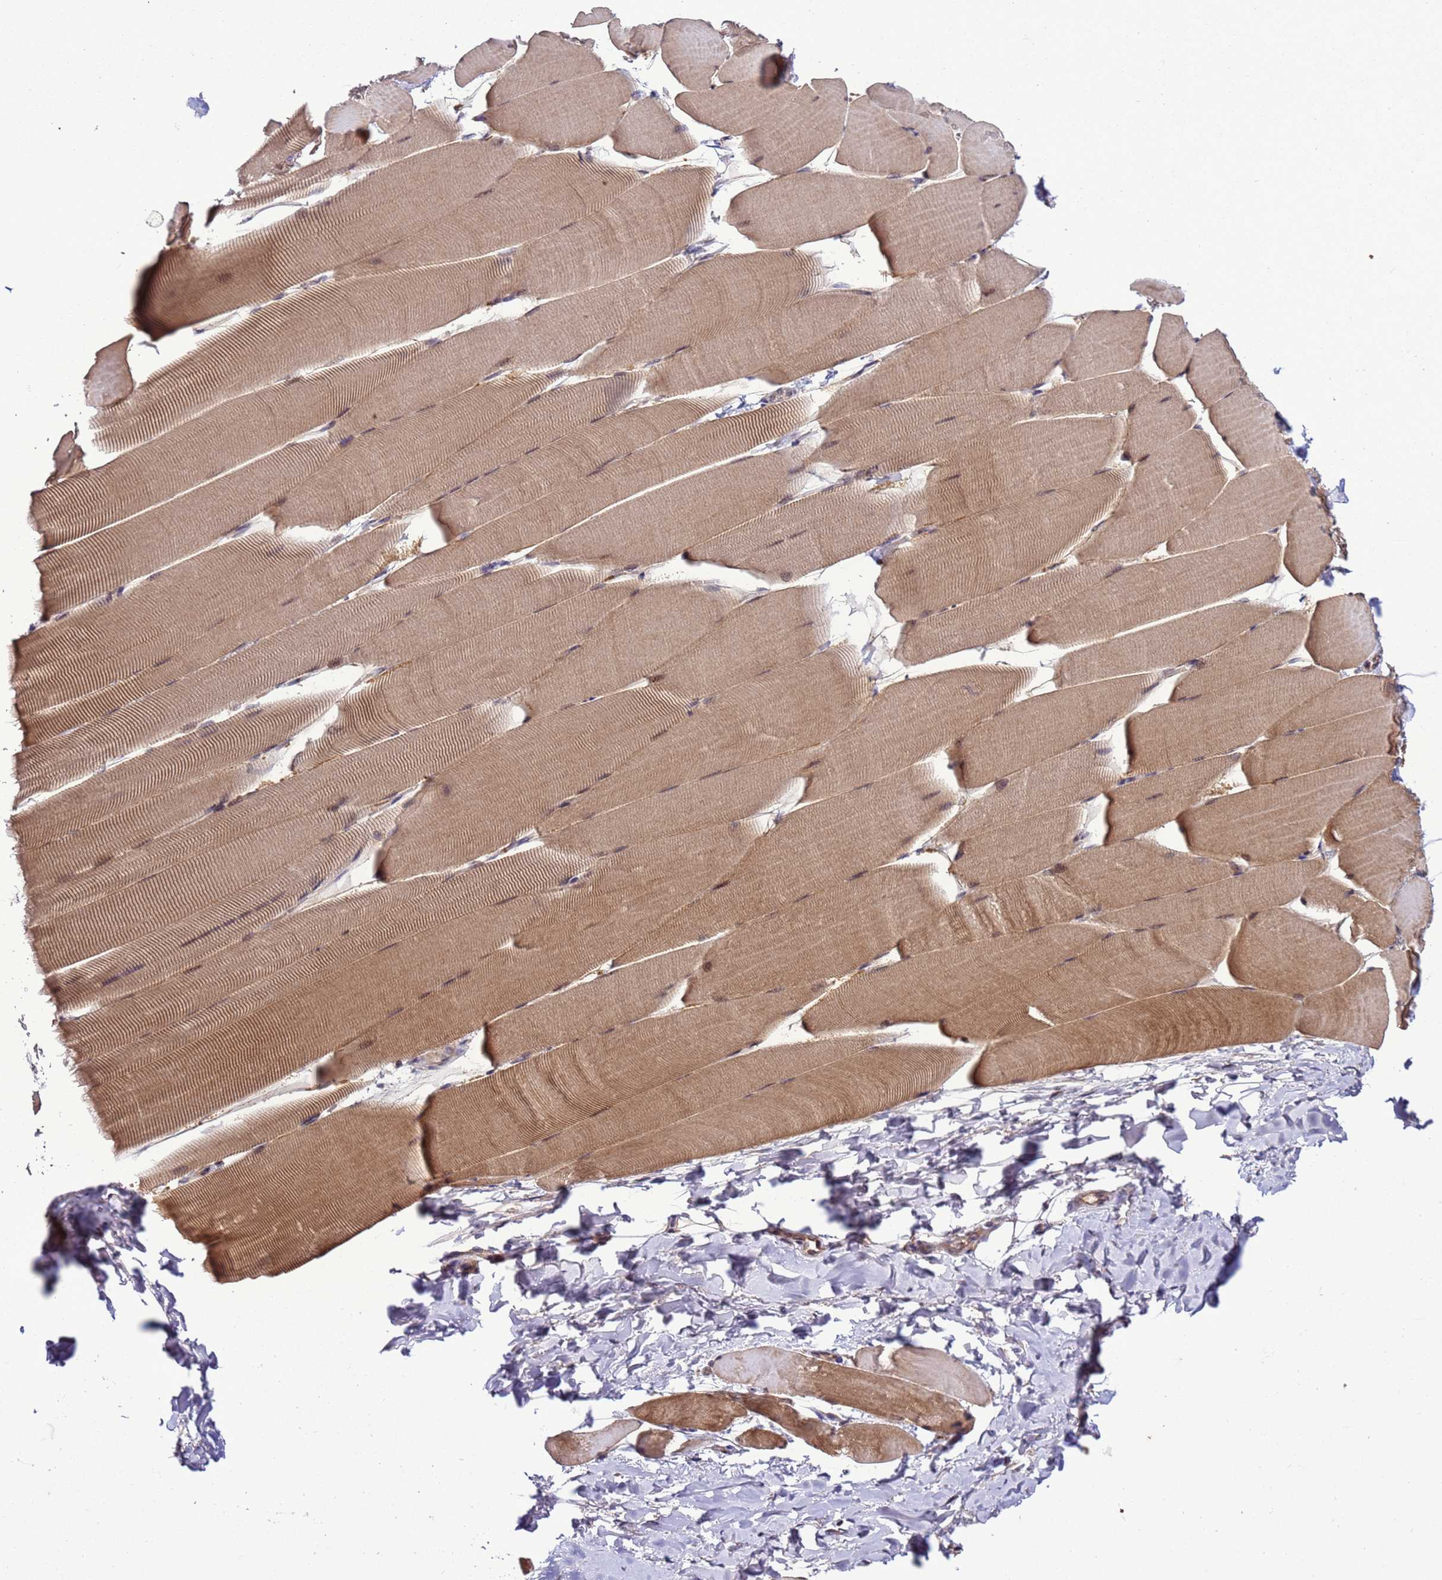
{"staining": {"intensity": "moderate", "quantity": "25%-75%", "location": "cytoplasmic/membranous,nuclear"}, "tissue": "skeletal muscle", "cell_type": "Myocytes", "image_type": "normal", "snomed": [{"axis": "morphology", "description": "Normal tissue, NOS"}, {"axis": "topography", "description": "Skeletal muscle"}], "caption": "Moderate cytoplasmic/membranous,nuclear expression for a protein is appreciated in approximately 25%-75% of myocytes of unremarkable skeletal muscle using immunohistochemistry (IHC).", "gene": "GEN1", "patient": {"sex": "male", "age": 25}}